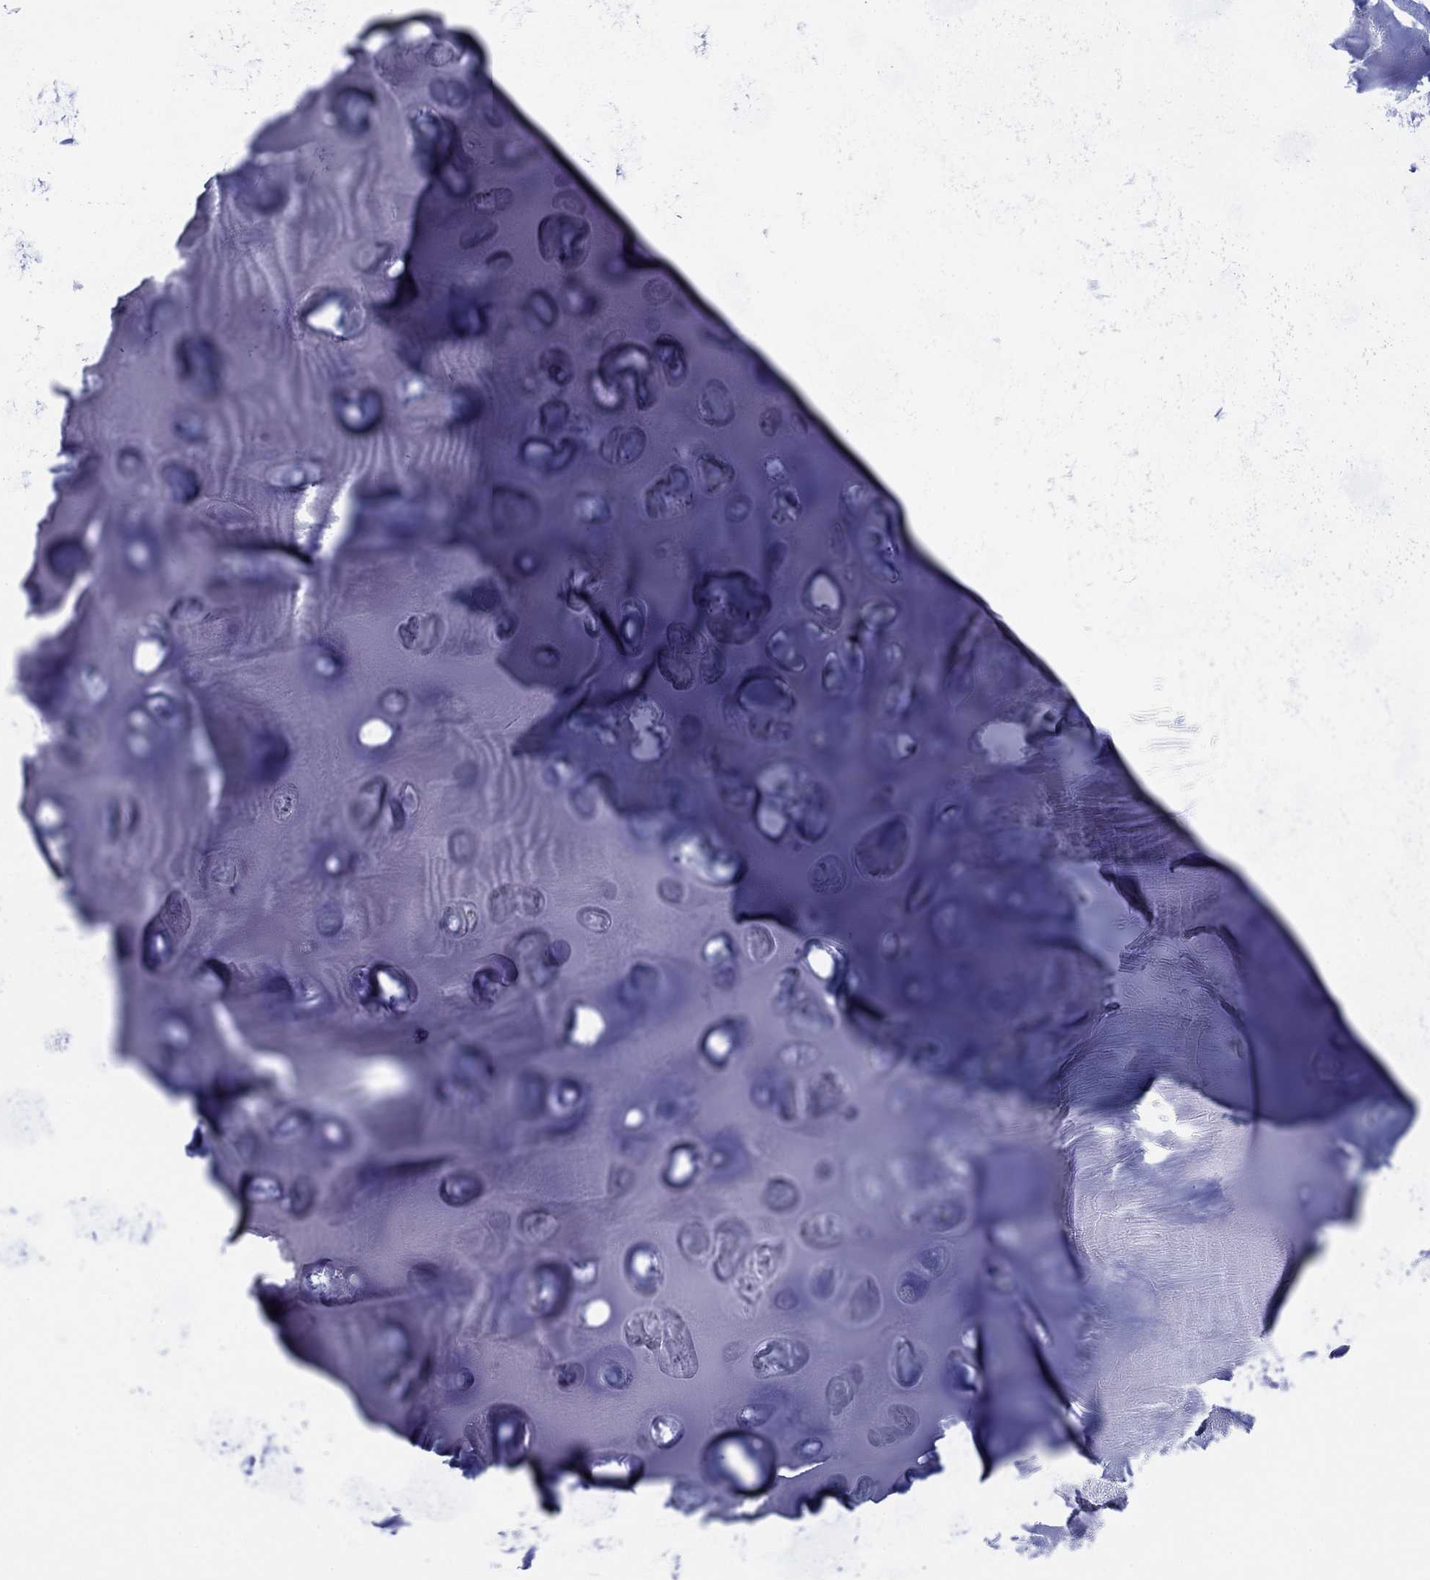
{"staining": {"intensity": "negative", "quantity": "none", "location": "none"}, "tissue": "soft tissue", "cell_type": "Chondrocytes", "image_type": "normal", "snomed": [{"axis": "morphology", "description": "Normal tissue, NOS"}, {"axis": "morphology", "description": "Squamous cell carcinoma, NOS"}, {"axis": "topography", "description": "Cartilage tissue"}, {"axis": "topography", "description": "Lung"}], "caption": "High magnification brightfield microscopy of unremarkable soft tissue stained with DAB (brown) and counterstained with hematoxylin (blue): chondrocytes show no significant expression. Brightfield microscopy of immunohistochemistry stained with DAB (3,3'-diaminobenzidine) (brown) and hematoxylin (blue), captured at high magnification.", "gene": "ENSG00000251537", "patient": {"sex": "male", "age": 66}}